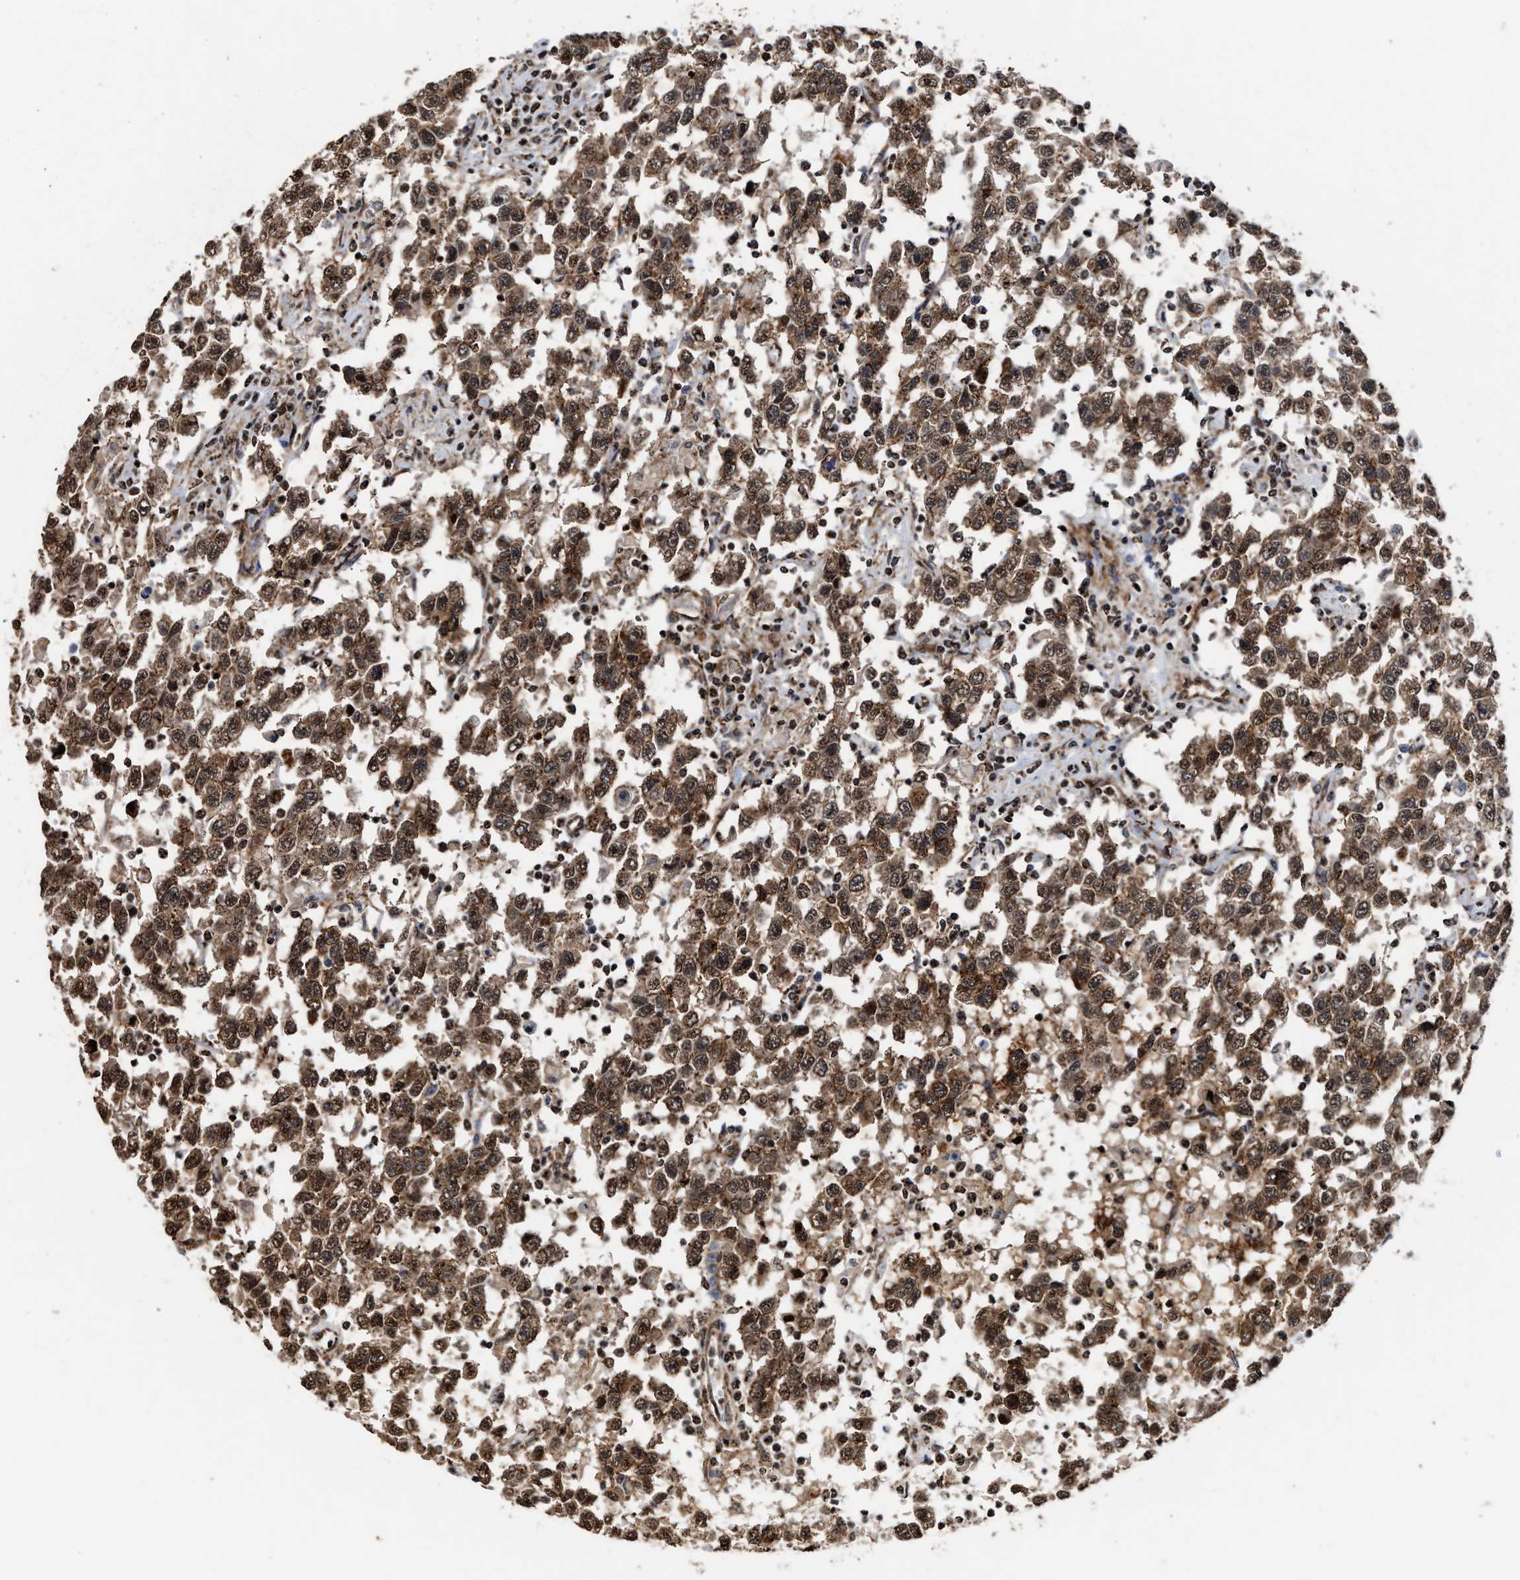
{"staining": {"intensity": "moderate", "quantity": ">75%", "location": "cytoplasmic/membranous,nuclear"}, "tissue": "testis cancer", "cell_type": "Tumor cells", "image_type": "cancer", "snomed": [{"axis": "morphology", "description": "Seminoma, NOS"}, {"axis": "topography", "description": "Testis"}], "caption": "Testis seminoma was stained to show a protein in brown. There is medium levels of moderate cytoplasmic/membranous and nuclear expression in approximately >75% of tumor cells. The protein is shown in brown color, while the nuclei are stained blue.", "gene": "SEPTIN2", "patient": {"sex": "male", "age": 41}}